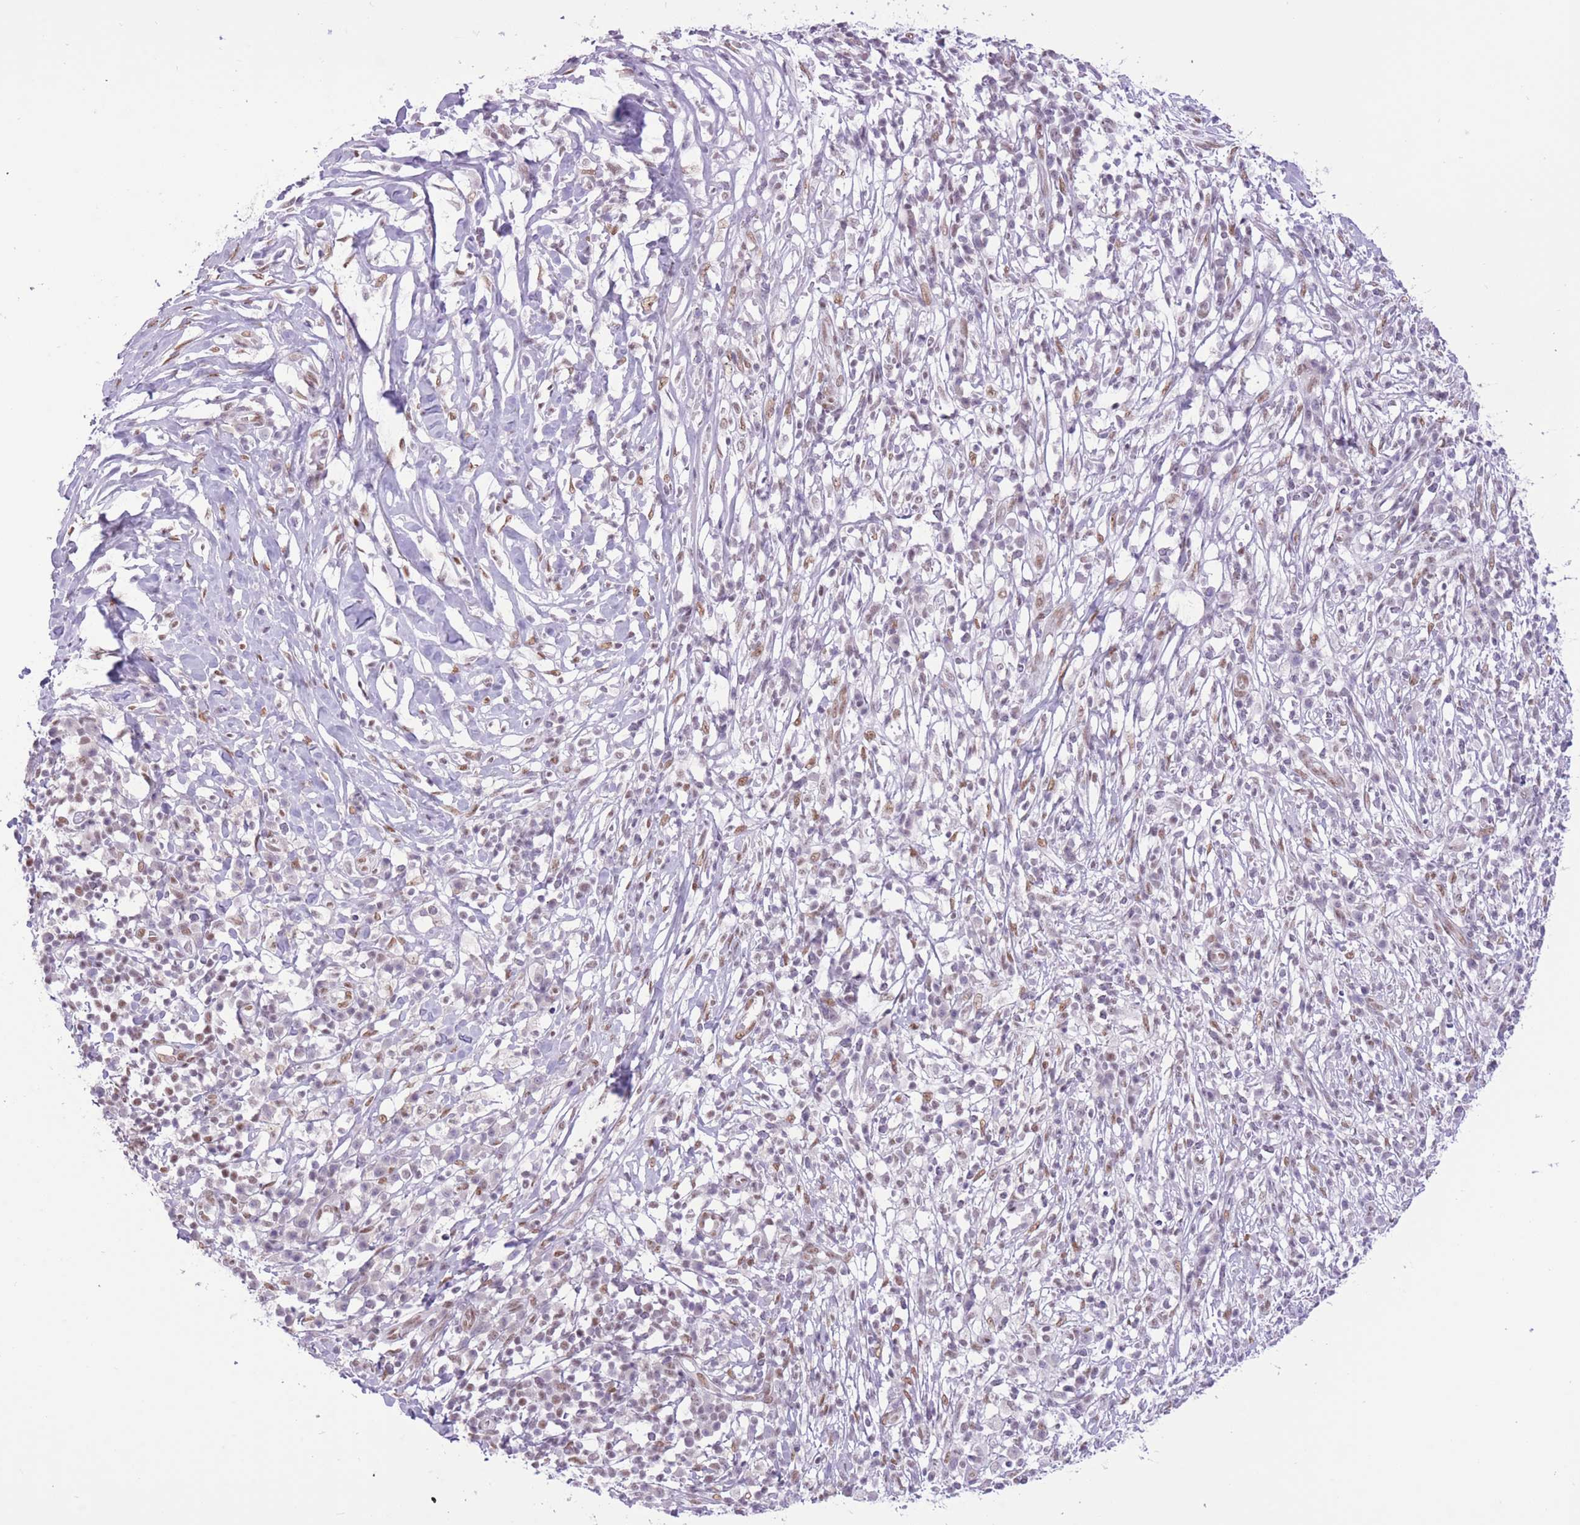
{"staining": {"intensity": "moderate", "quantity": "25%-75%", "location": "nuclear"}, "tissue": "melanoma", "cell_type": "Tumor cells", "image_type": "cancer", "snomed": [{"axis": "morphology", "description": "Malignant melanoma, NOS"}, {"axis": "topography", "description": "Skin"}], "caption": "Immunohistochemistry micrograph of neoplastic tissue: human malignant melanoma stained using immunohistochemistry (IHC) displays medium levels of moderate protein expression localized specifically in the nuclear of tumor cells, appearing as a nuclear brown color.", "gene": "ZBED5", "patient": {"sex": "male", "age": 66}}